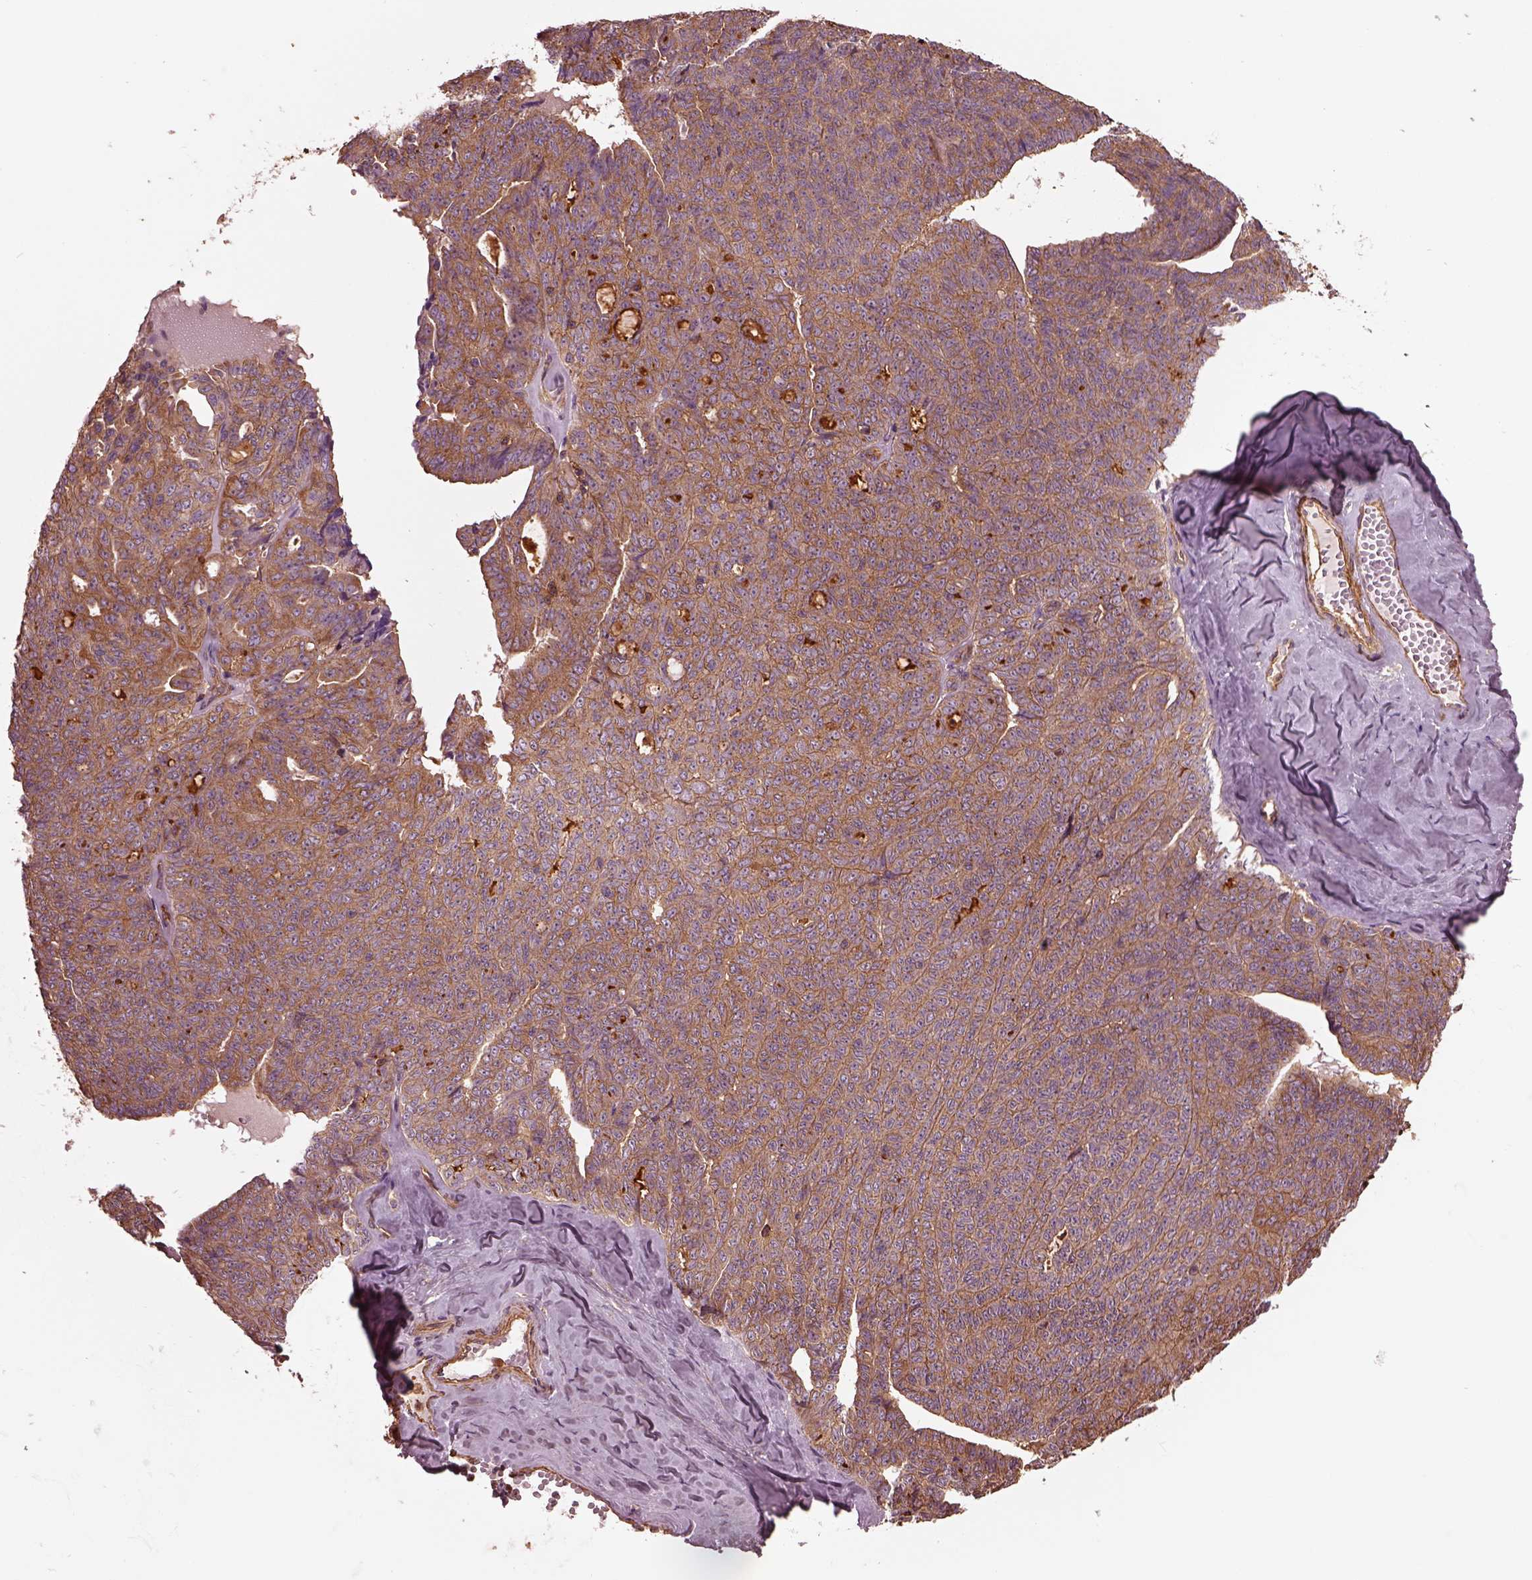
{"staining": {"intensity": "moderate", "quantity": ">75%", "location": "cytoplasmic/membranous"}, "tissue": "ovarian cancer", "cell_type": "Tumor cells", "image_type": "cancer", "snomed": [{"axis": "morphology", "description": "Cystadenocarcinoma, serous, NOS"}, {"axis": "topography", "description": "Ovary"}], "caption": "Protein expression analysis of ovarian cancer demonstrates moderate cytoplasmic/membranous staining in about >75% of tumor cells.", "gene": "MYL6", "patient": {"sex": "female", "age": 71}}